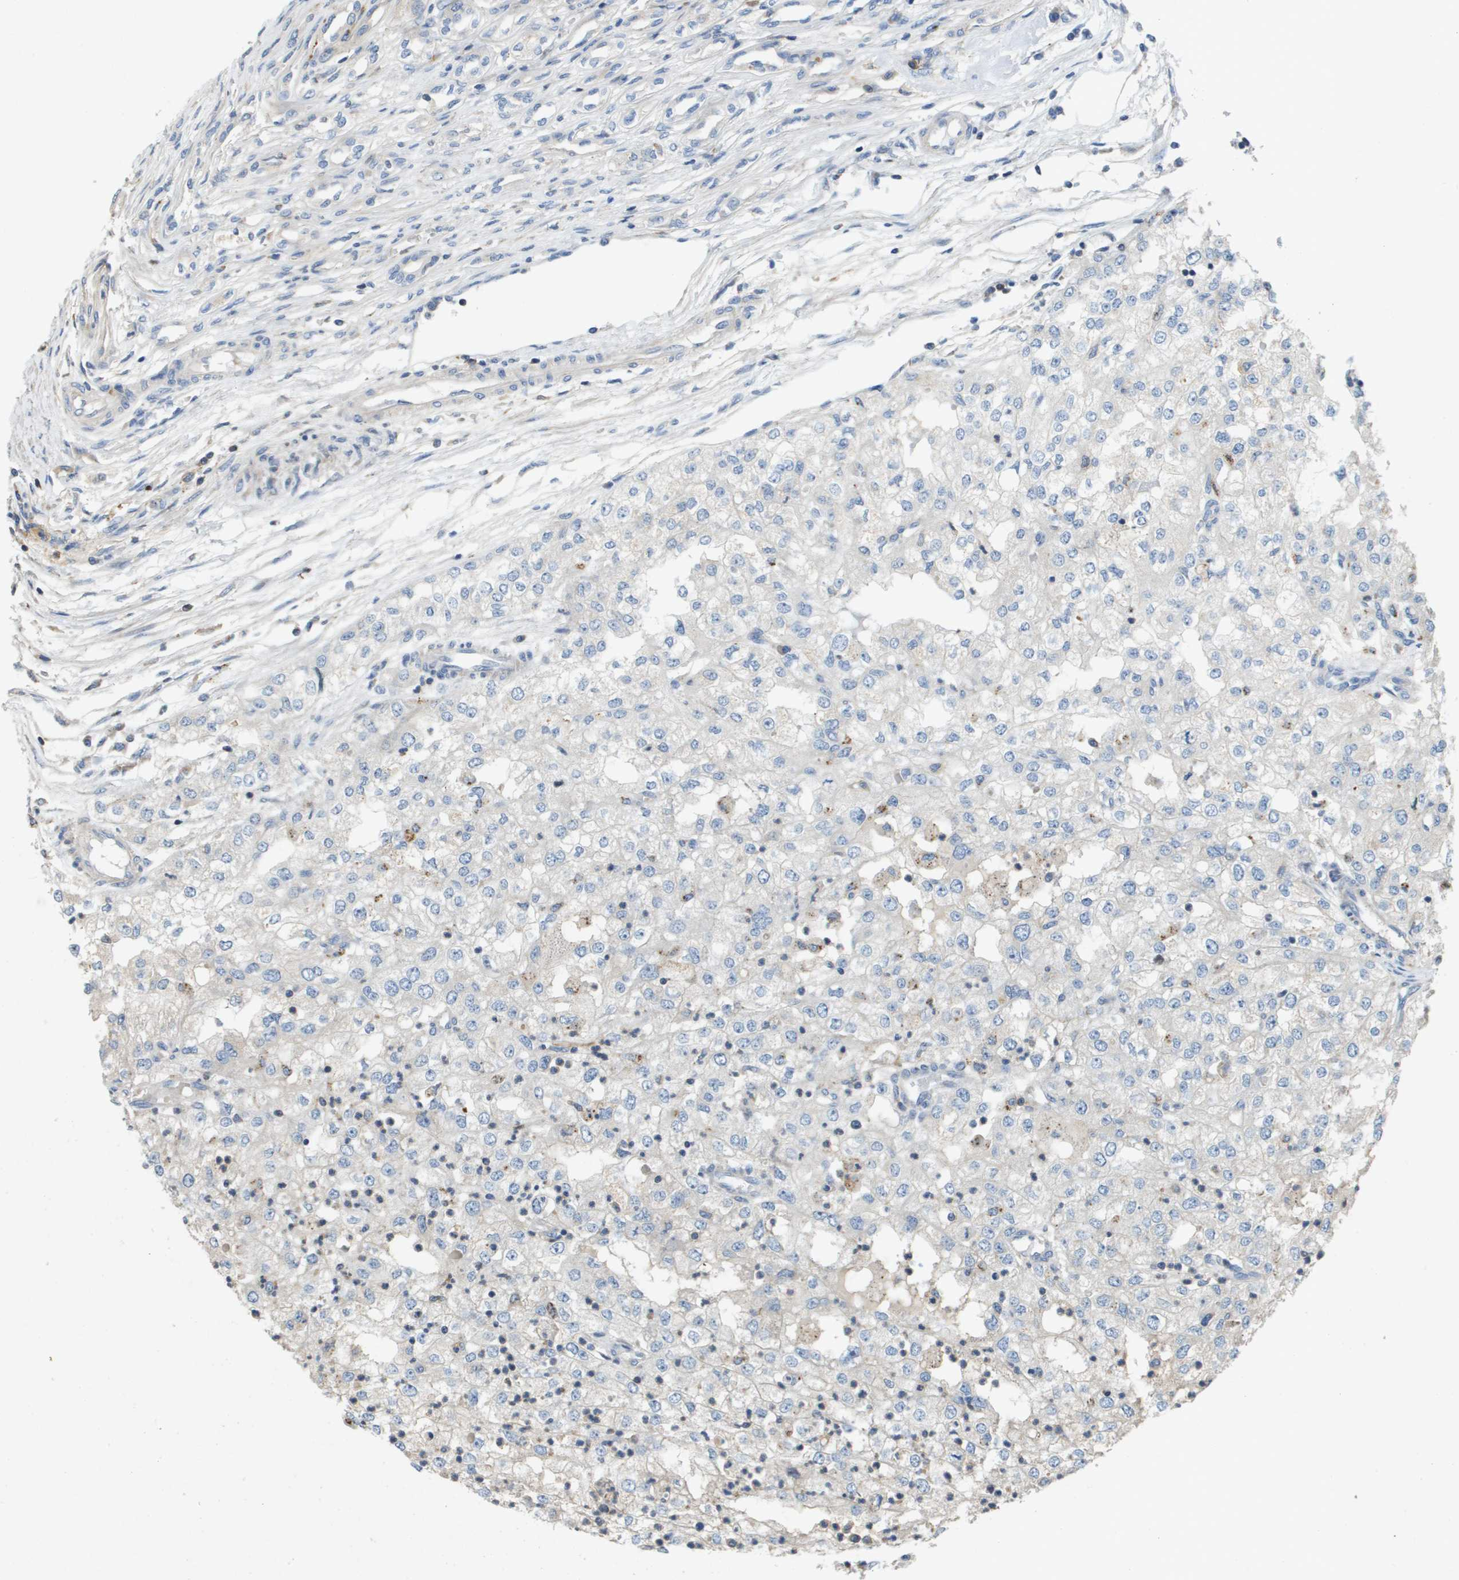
{"staining": {"intensity": "negative", "quantity": "none", "location": "none"}, "tissue": "renal cancer", "cell_type": "Tumor cells", "image_type": "cancer", "snomed": [{"axis": "morphology", "description": "Adenocarcinoma, NOS"}, {"axis": "topography", "description": "Kidney"}], "caption": "Protein analysis of renal cancer exhibits no significant expression in tumor cells.", "gene": "SCN4B", "patient": {"sex": "female", "age": 54}}